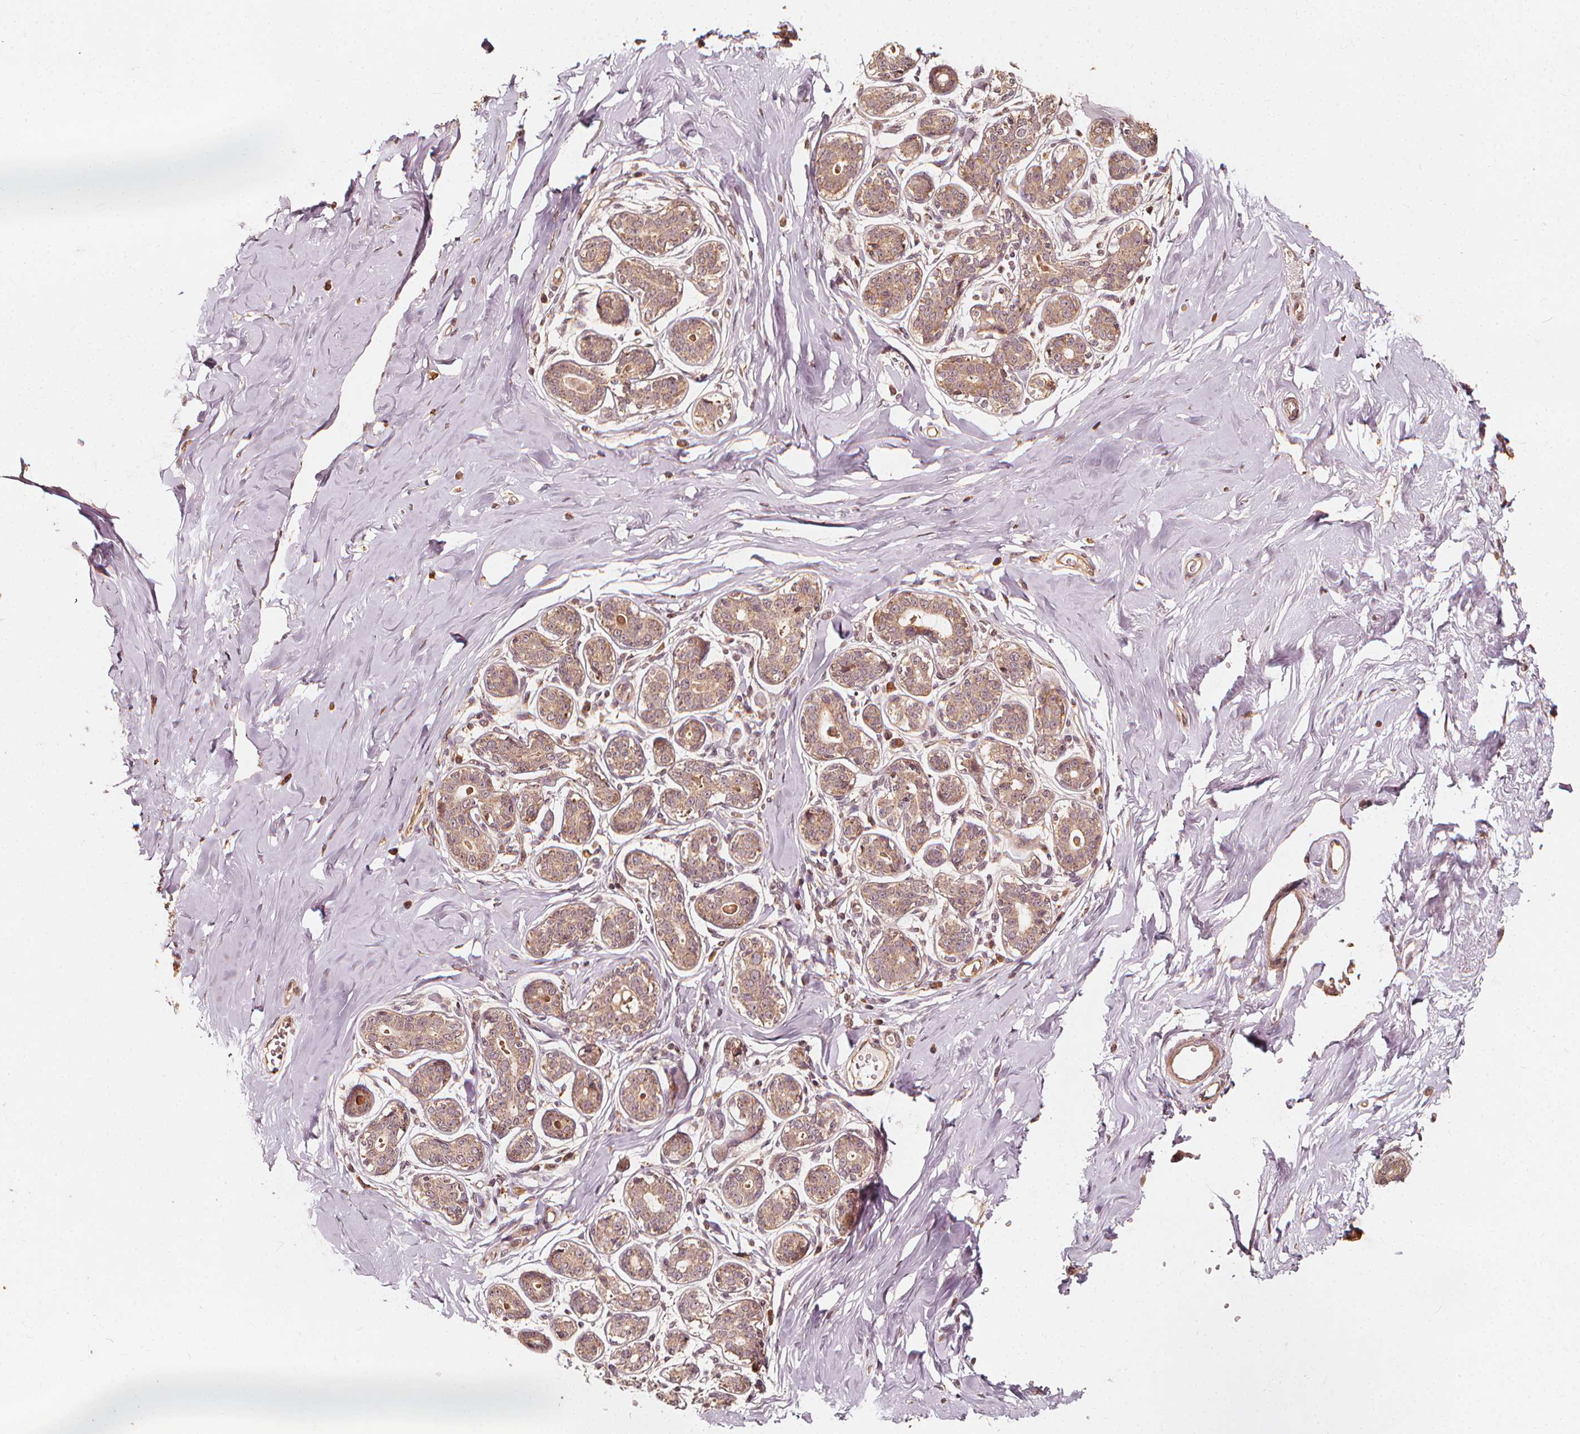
{"staining": {"intensity": "weak", "quantity": ">75%", "location": "cytoplasmic/membranous"}, "tissue": "breast", "cell_type": "Adipocytes", "image_type": "normal", "snomed": [{"axis": "morphology", "description": "Normal tissue, NOS"}, {"axis": "topography", "description": "Skin"}, {"axis": "topography", "description": "Breast"}], "caption": "DAB (3,3'-diaminobenzidine) immunohistochemical staining of benign breast demonstrates weak cytoplasmic/membranous protein positivity in about >75% of adipocytes. The staining was performed using DAB (3,3'-diaminobenzidine), with brown indicating positive protein expression. Nuclei are stained blue with hematoxylin.", "gene": "NPC1", "patient": {"sex": "female", "age": 43}}